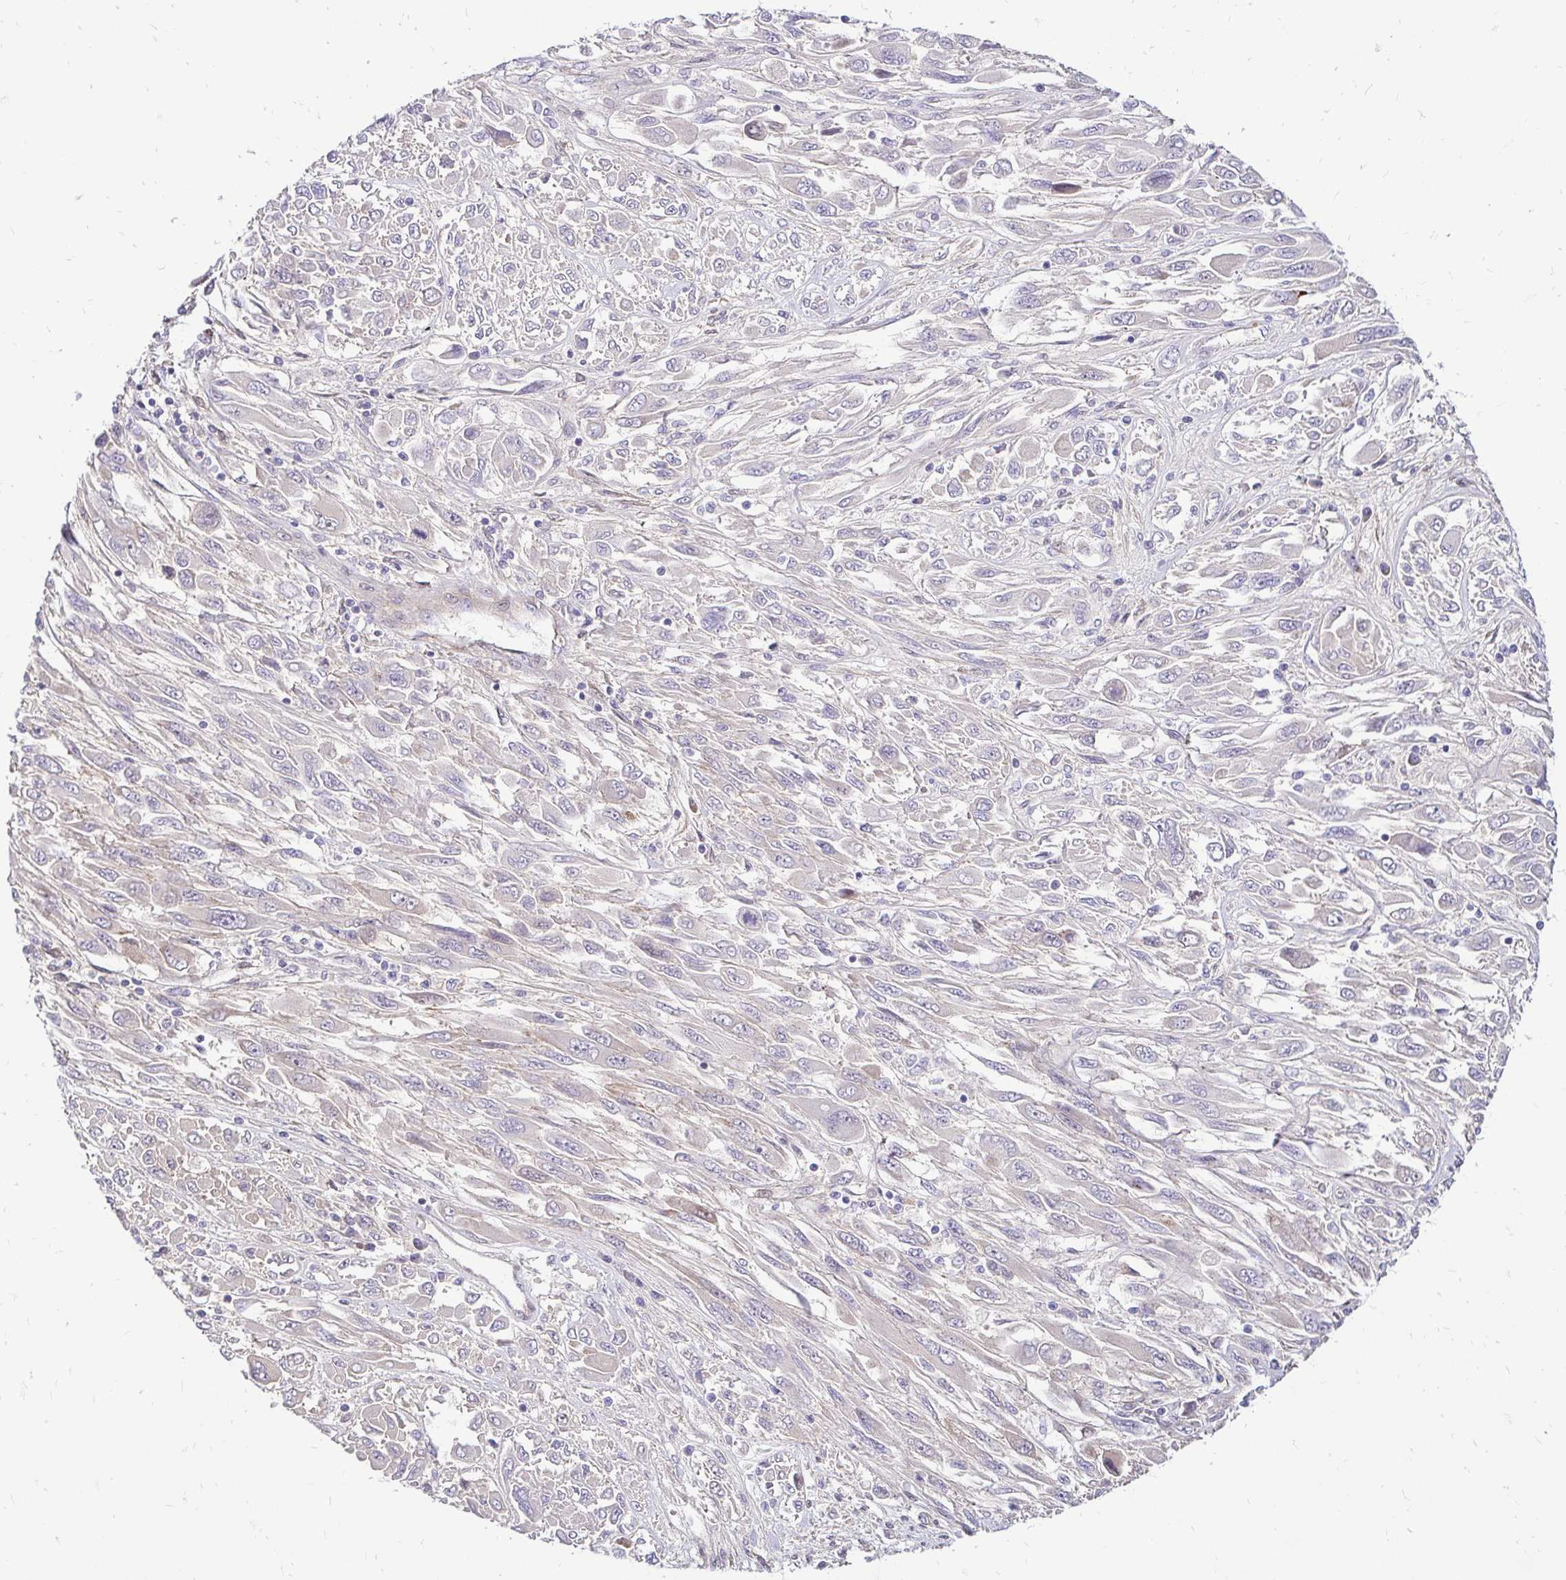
{"staining": {"intensity": "negative", "quantity": "none", "location": "none"}, "tissue": "melanoma", "cell_type": "Tumor cells", "image_type": "cancer", "snomed": [{"axis": "morphology", "description": "Malignant melanoma, NOS"}, {"axis": "topography", "description": "Skin"}], "caption": "Tumor cells are negative for protein expression in human melanoma.", "gene": "YAP1", "patient": {"sex": "female", "age": 91}}